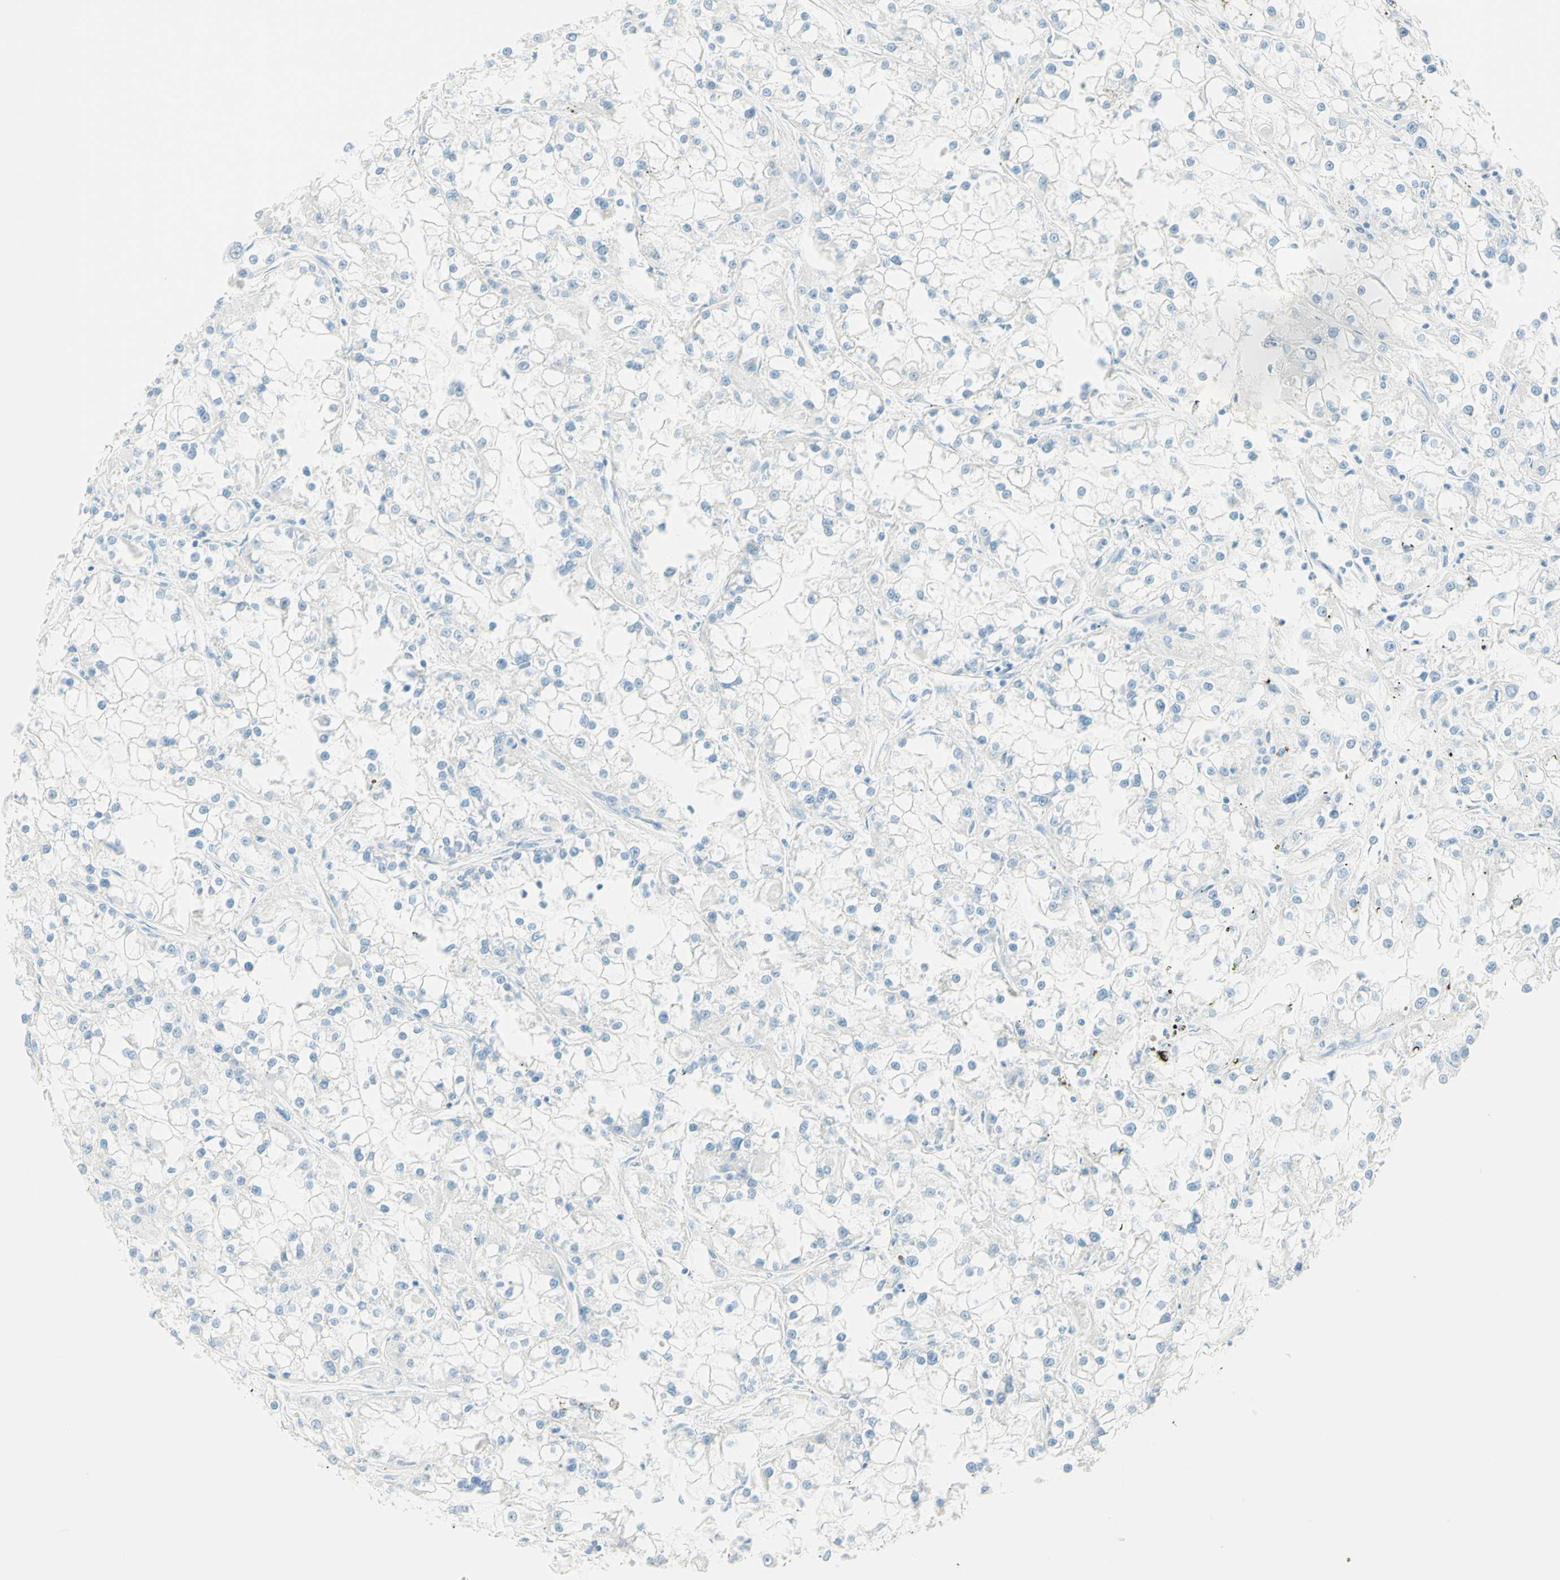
{"staining": {"intensity": "negative", "quantity": "none", "location": "none"}, "tissue": "renal cancer", "cell_type": "Tumor cells", "image_type": "cancer", "snomed": [{"axis": "morphology", "description": "Adenocarcinoma, NOS"}, {"axis": "topography", "description": "Kidney"}], "caption": "Immunohistochemical staining of human renal cancer reveals no significant positivity in tumor cells. Brightfield microscopy of IHC stained with DAB (3,3'-diaminobenzidine) (brown) and hematoxylin (blue), captured at high magnification.", "gene": "TMEM132D", "patient": {"sex": "female", "age": 52}}